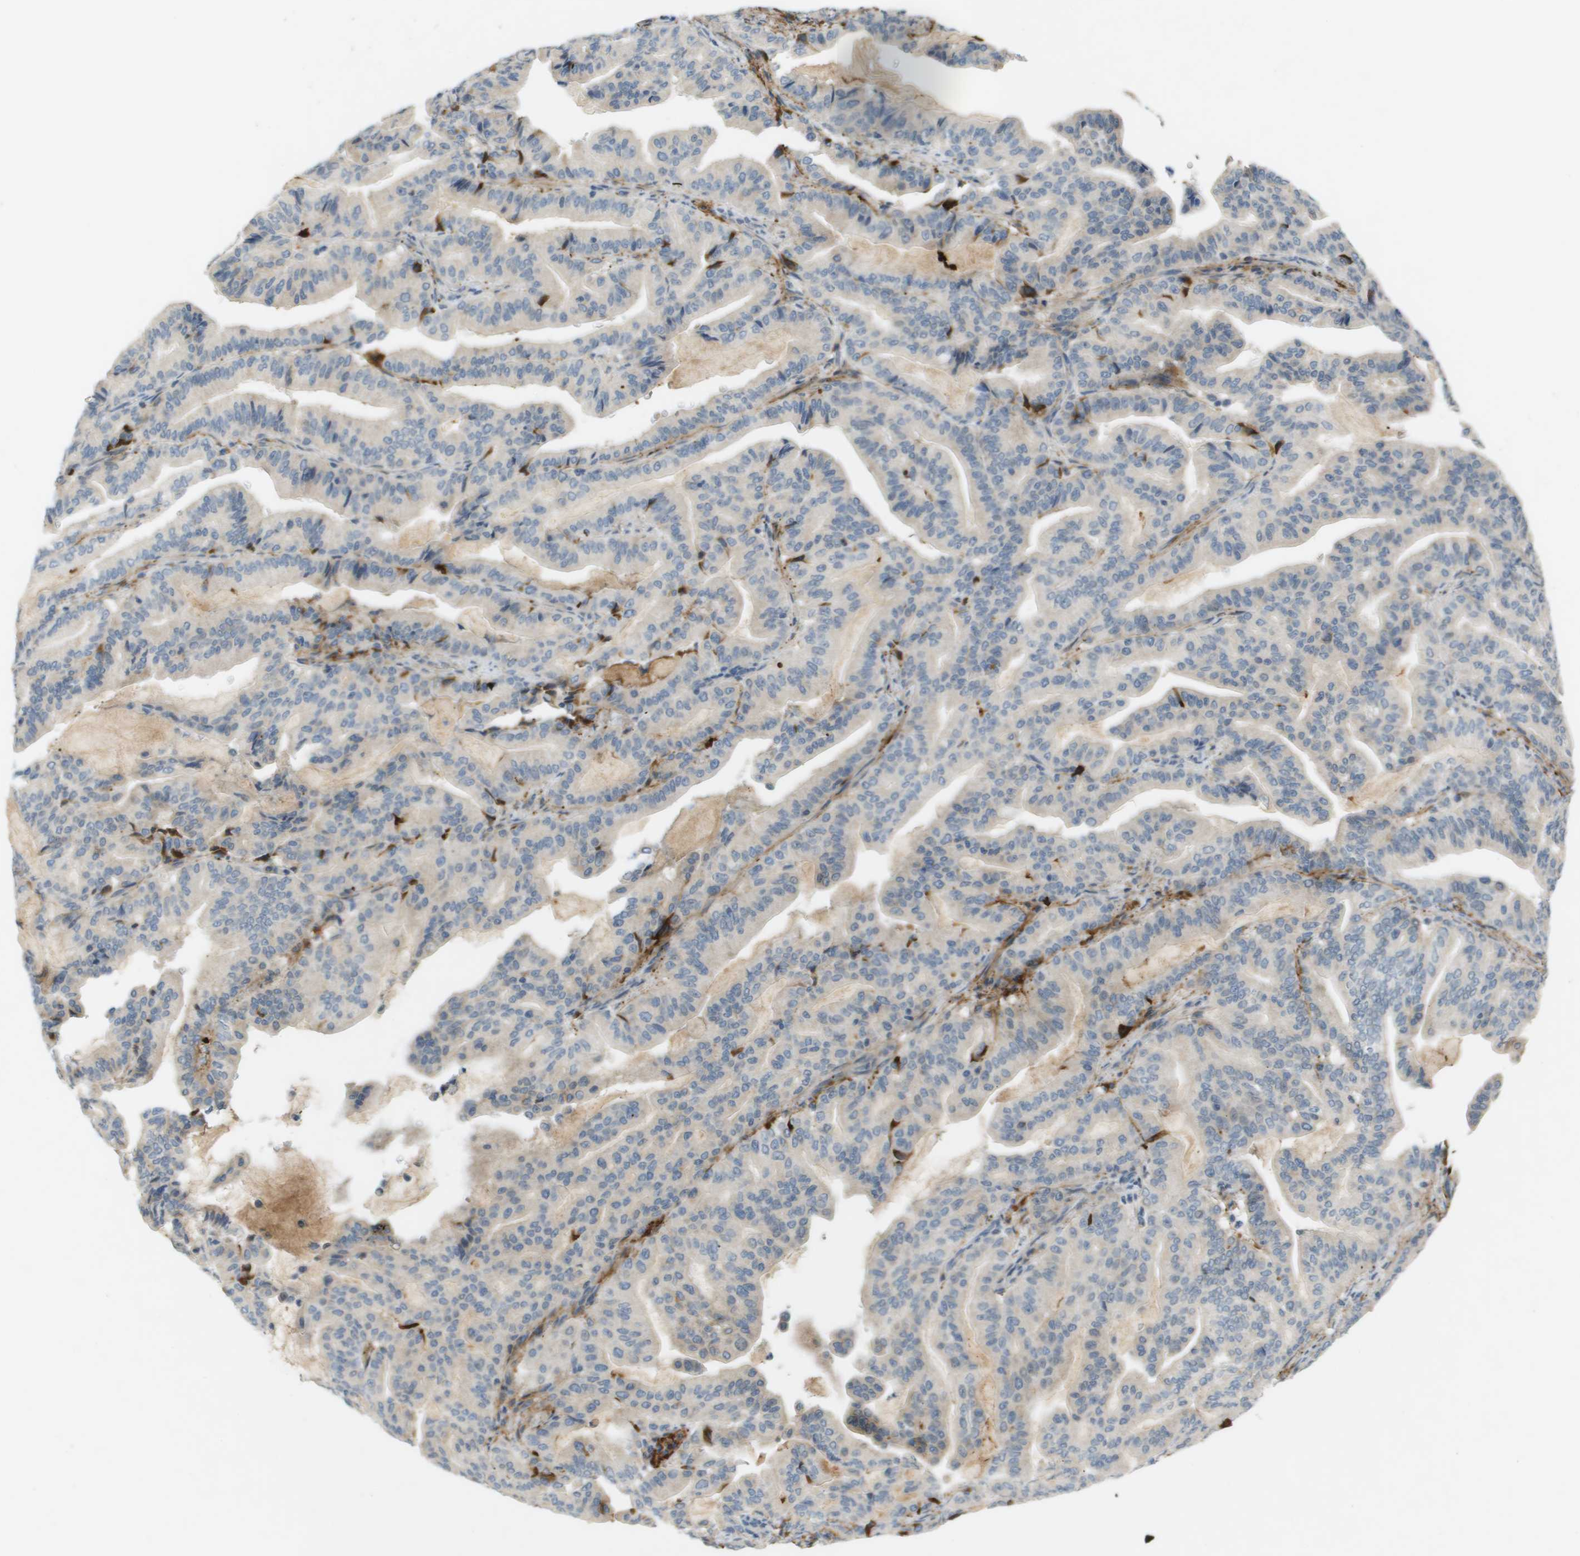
{"staining": {"intensity": "weak", "quantity": "<25%", "location": "cytoplasmic/membranous"}, "tissue": "pancreatic cancer", "cell_type": "Tumor cells", "image_type": "cancer", "snomed": [{"axis": "morphology", "description": "Adenocarcinoma, NOS"}, {"axis": "topography", "description": "Pancreas"}], "caption": "A high-resolution photomicrograph shows immunohistochemistry (IHC) staining of pancreatic cancer, which exhibits no significant expression in tumor cells. (IHC, brightfield microscopy, high magnification).", "gene": "VTN", "patient": {"sex": "male", "age": 63}}